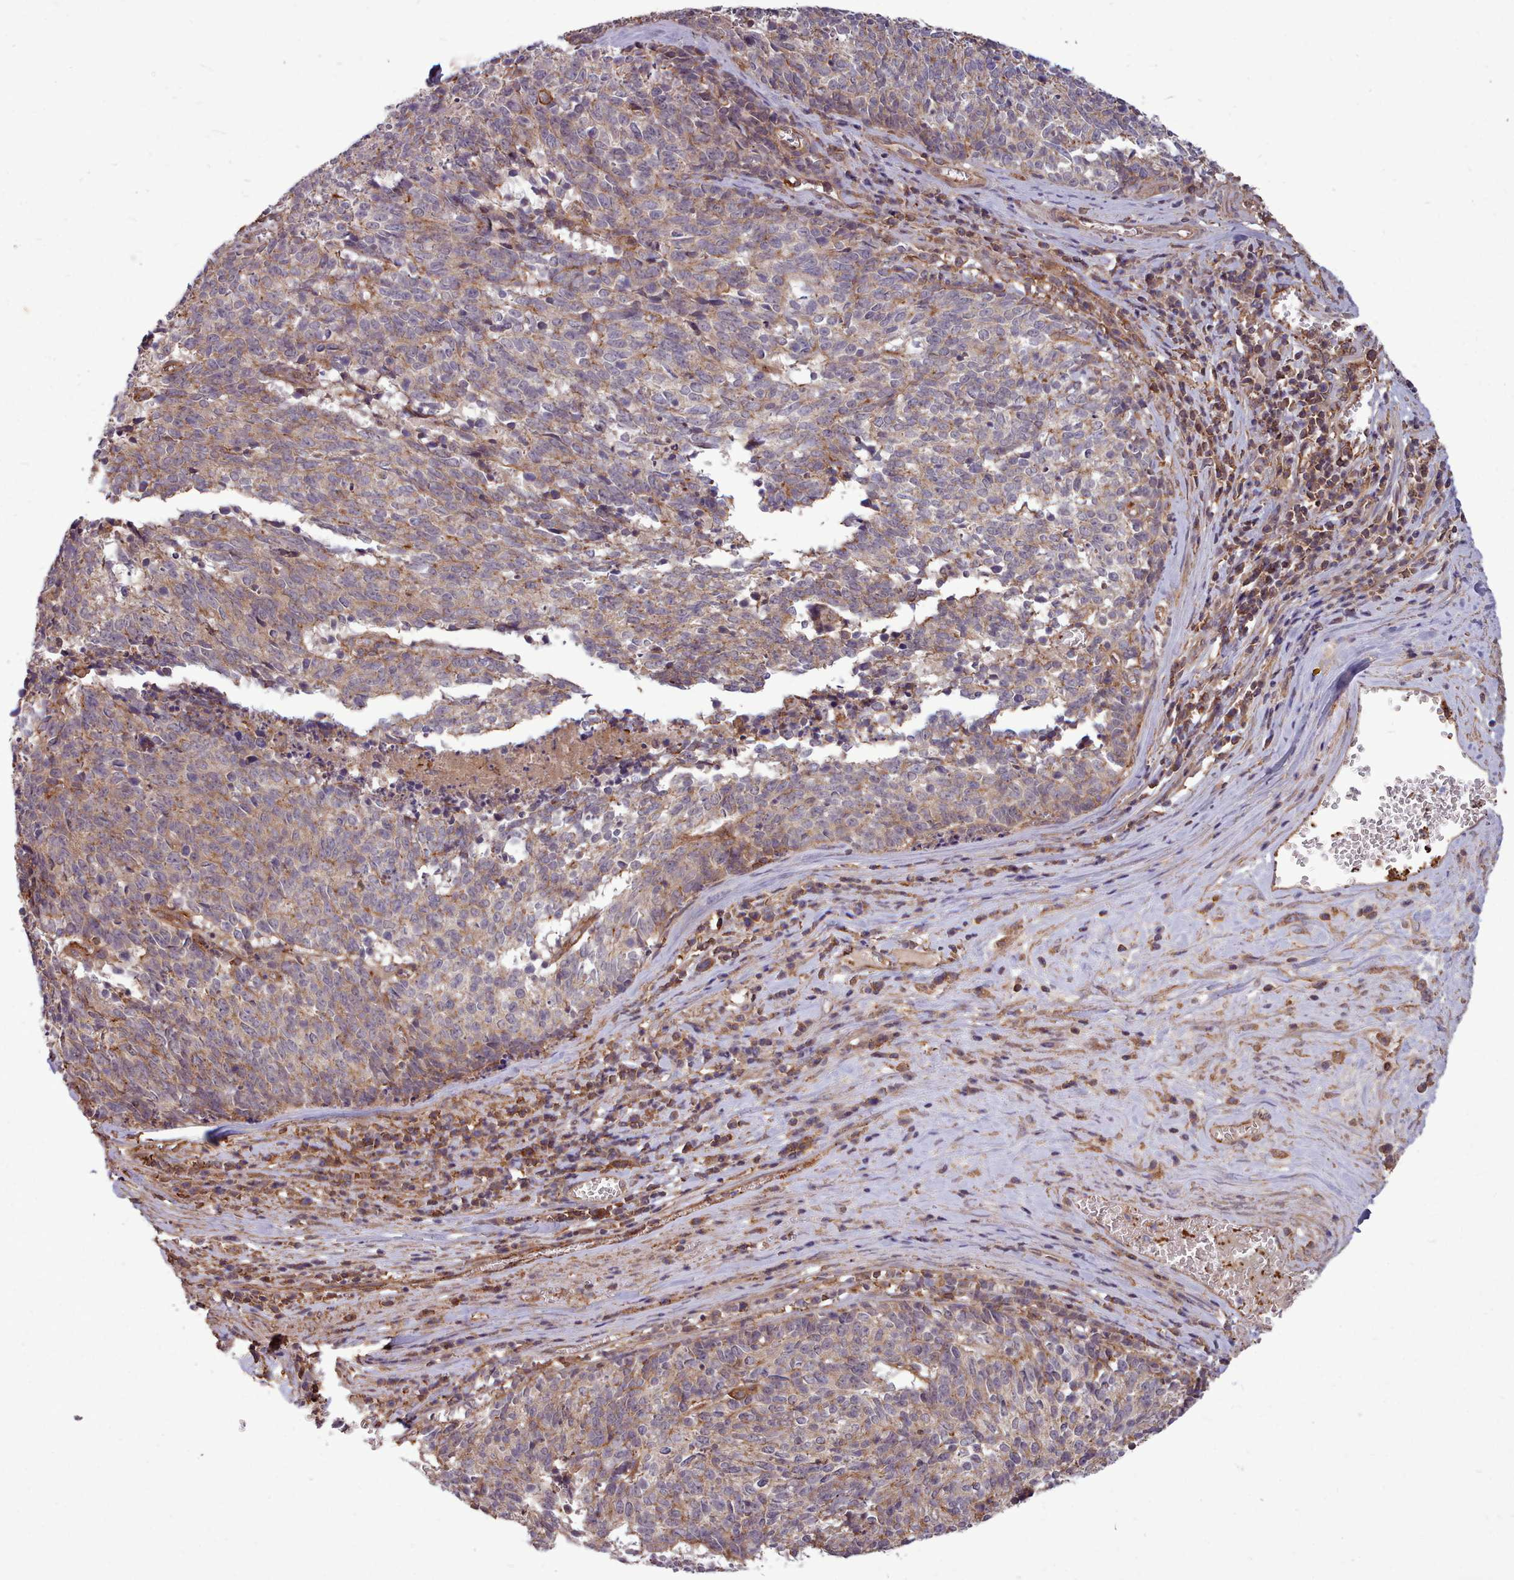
{"staining": {"intensity": "moderate", "quantity": "25%-75%", "location": "cytoplasmic/membranous"}, "tissue": "cervical cancer", "cell_type": "Tumor cells", "image_type": "cancer", "snomed": [{"axis": "morphology", "description": "Squamous cell carcinoma, NOS"}, {"axis": "topography", "description": "Cervix"}], "caption": "DAB immunohistochemical staining of cervical cancer displays moderate cytoplasmic/membranous protein positivity in about 25%-75% of tumor cells.", "gene": "STUB1", "patient": {"sex": "female", "age": 29}}